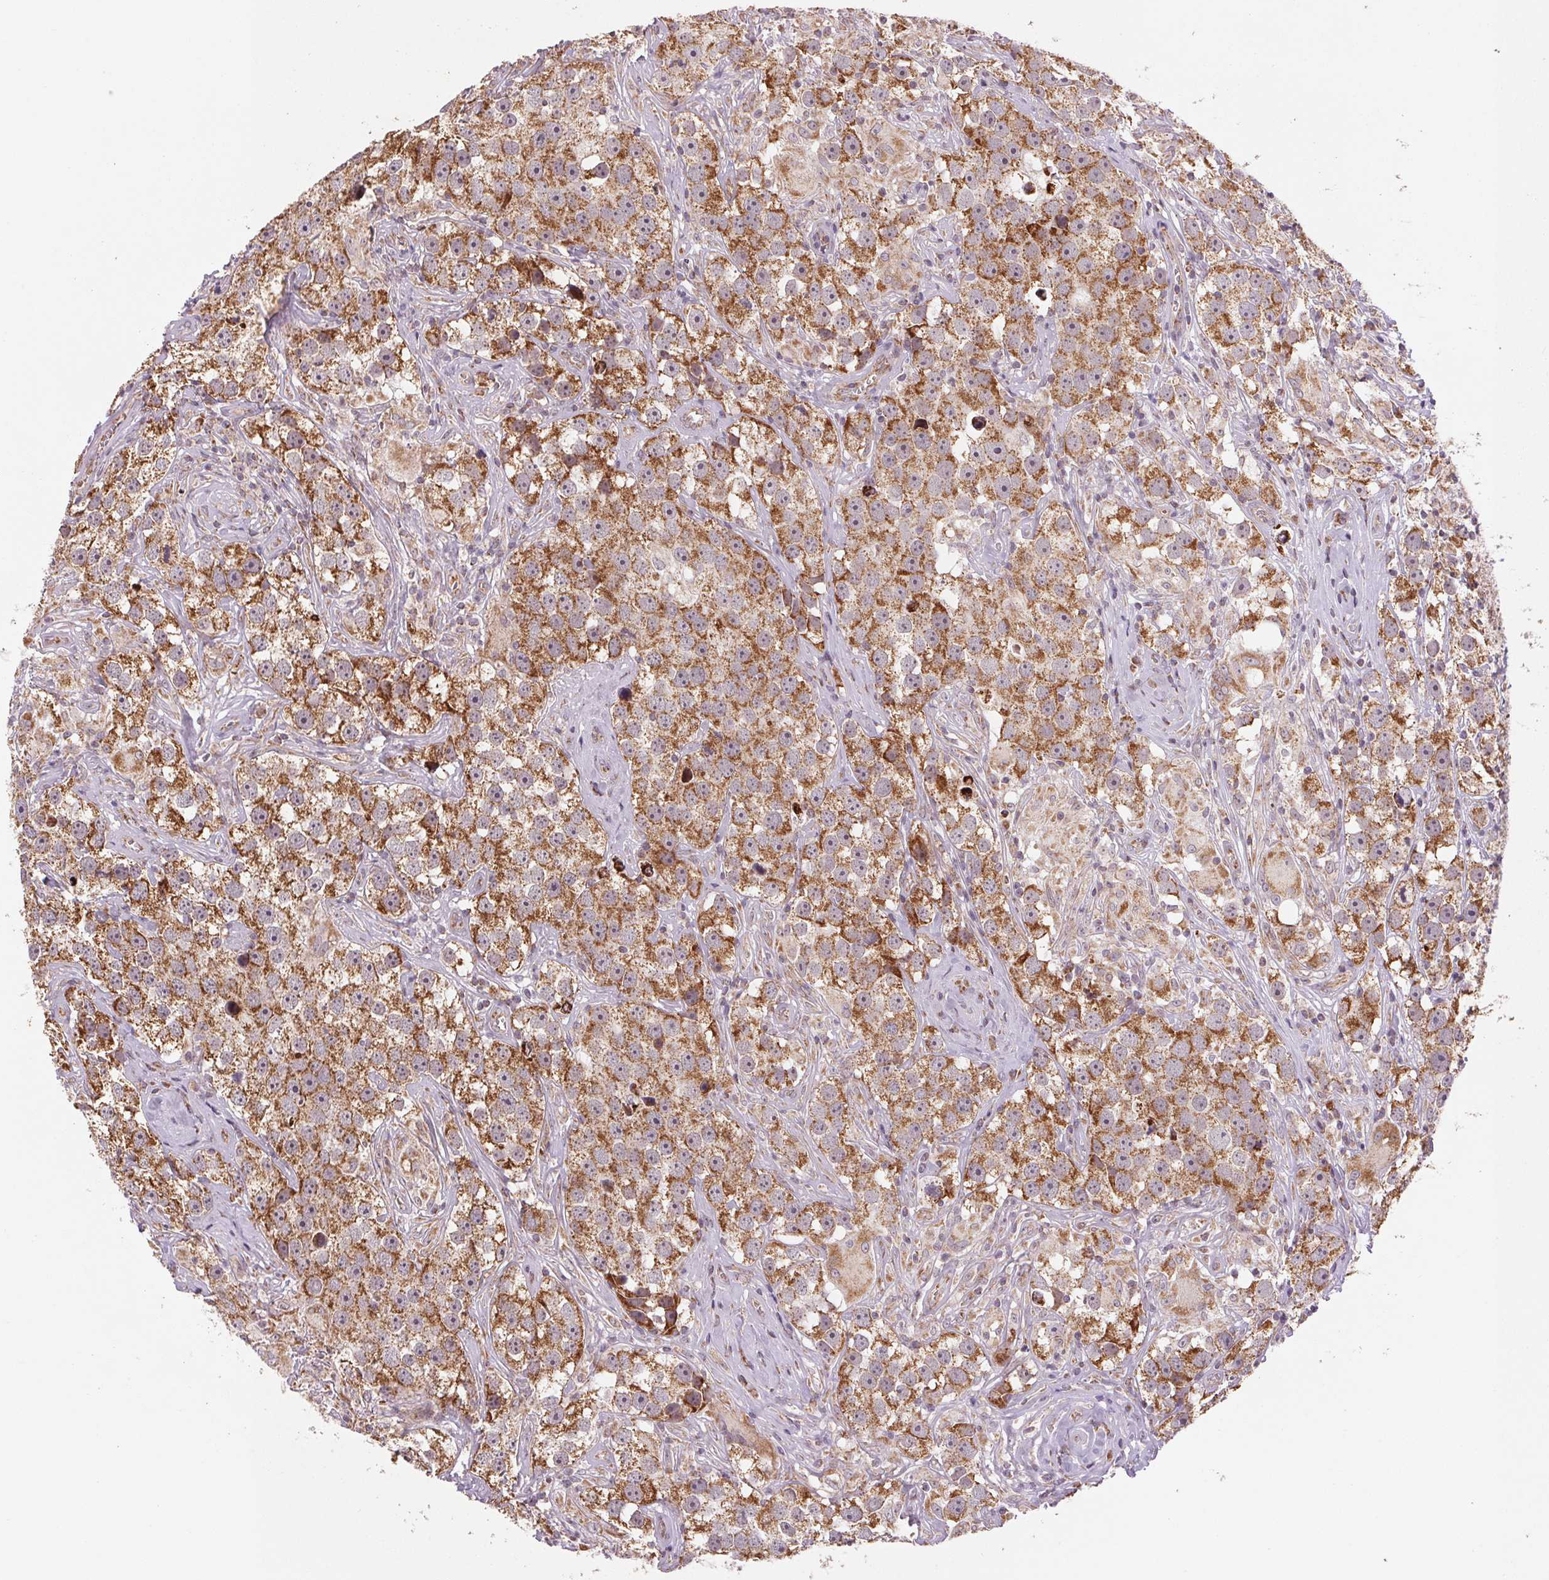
{"staining": {"intensity": "strong", "quantity": ">75%", "location": "cytoplasmic/membranous"}, "tissue": "testis cancer", "cell_type": "Tumor cells", "image_type": "cancer", "snomed": [{"axis": "morphology", "description": "Seminoma, NOS"}, {"axis": "topography", "description": "Testis"}], "caption": "An image of testis cancer (seminoma) stained for a protein displays strong cytoplasmic/membranous brown staining in tumor cells. (DAB (3,3'-diaminobenzidine) IHC, brown staining for protein, blue staining for nuclei).", "gene": "MATCAP1", "patient": {"sex": "male", "age": 49}}